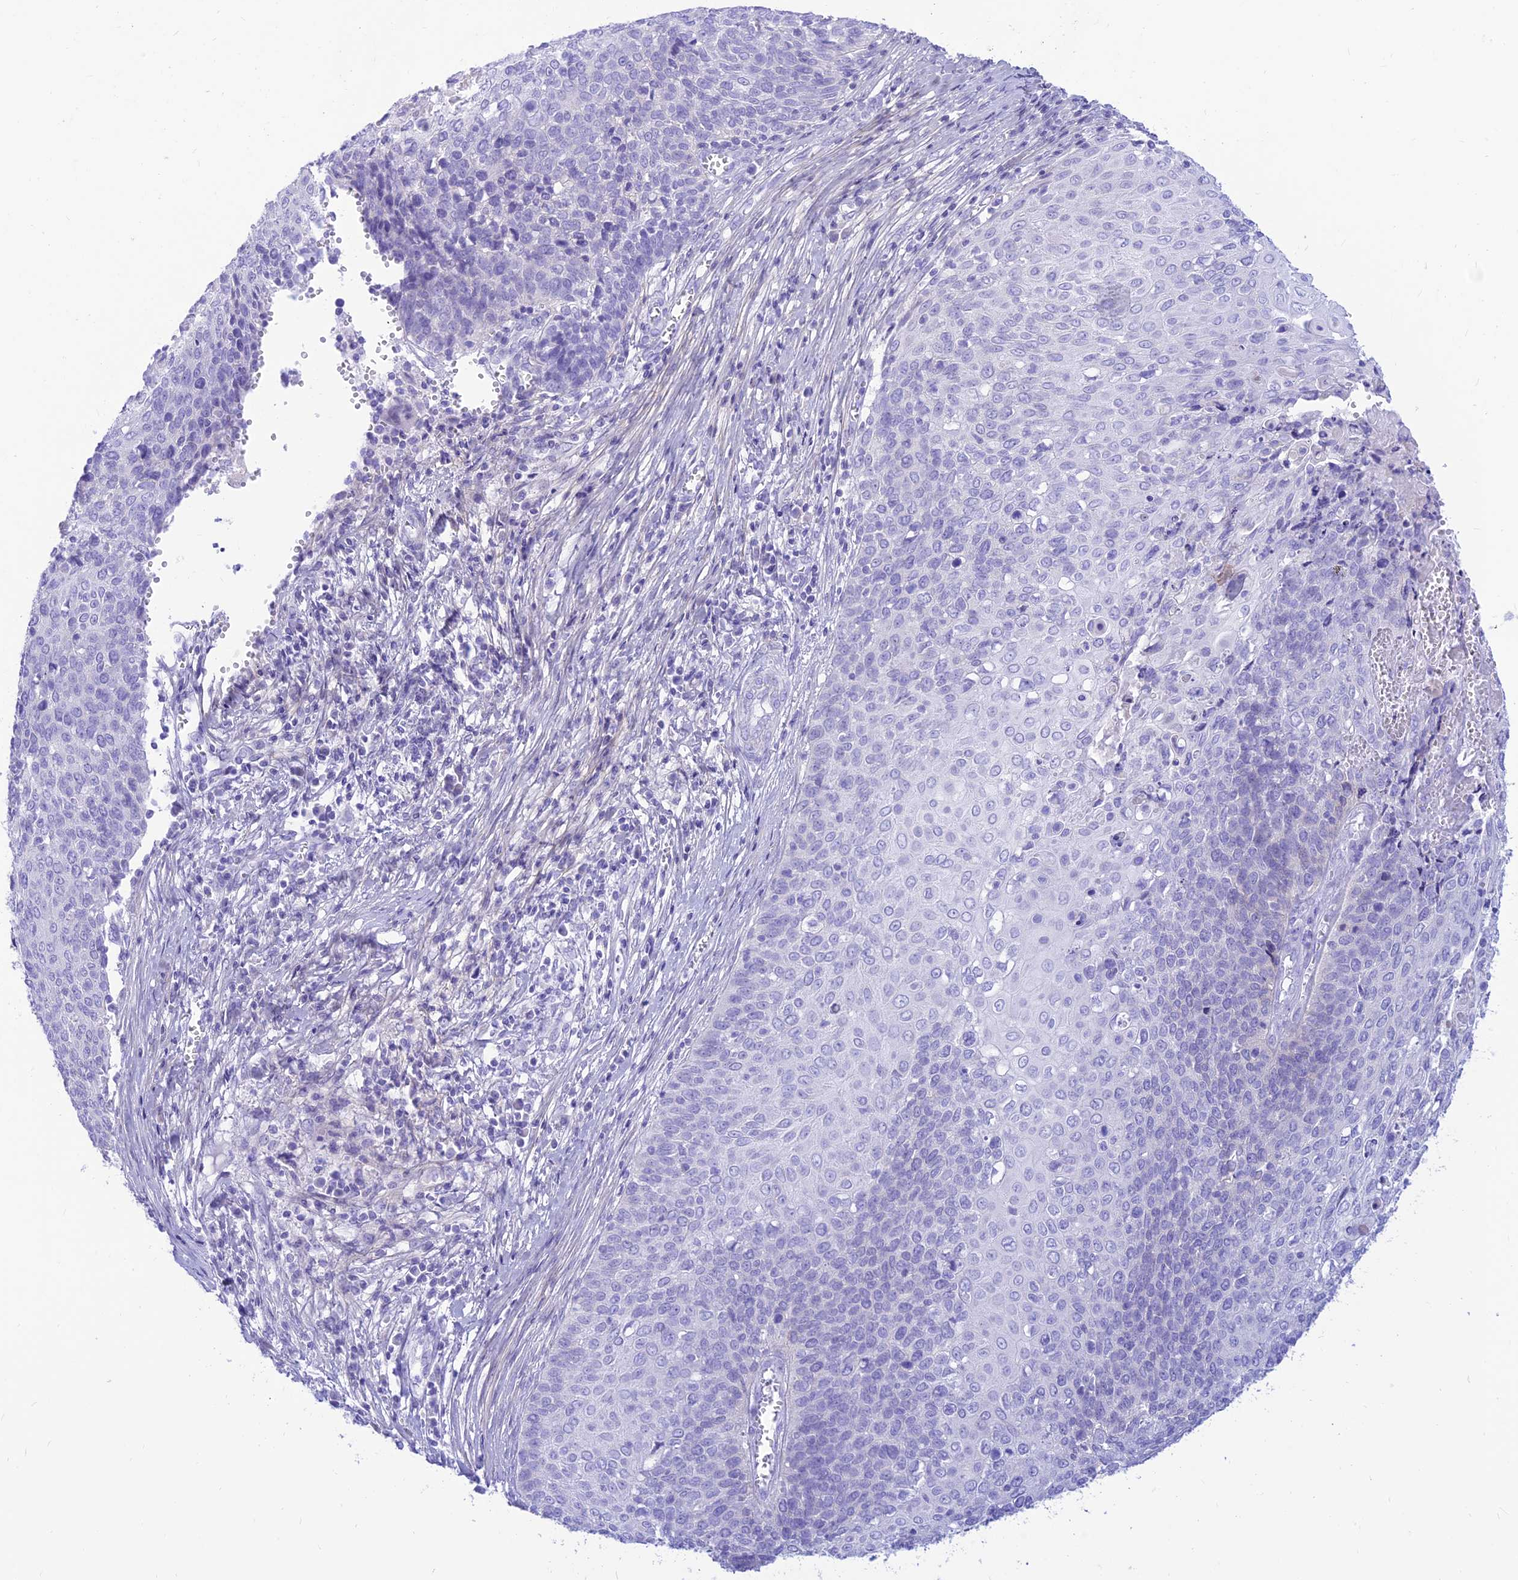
{"staining": {"intensity": "negative", "quantity": "none", "location": "none"}, "tissue": "cervical cancer", "cell_type": "Tumor cells", "image_type": "cancer", "snomed": [{"axis": "morphology", "description": "Squamous cell carcinoma, NOS"}, {"axis": "topography", "description": "Cervix"}], "caption": "Immunohistochemical staining of cervical cancer (squamous cell carcinoma) shows no significant expression in tumor cells.", "gene": "PRNP", "patient": {"sex": "female", "age": 39}}